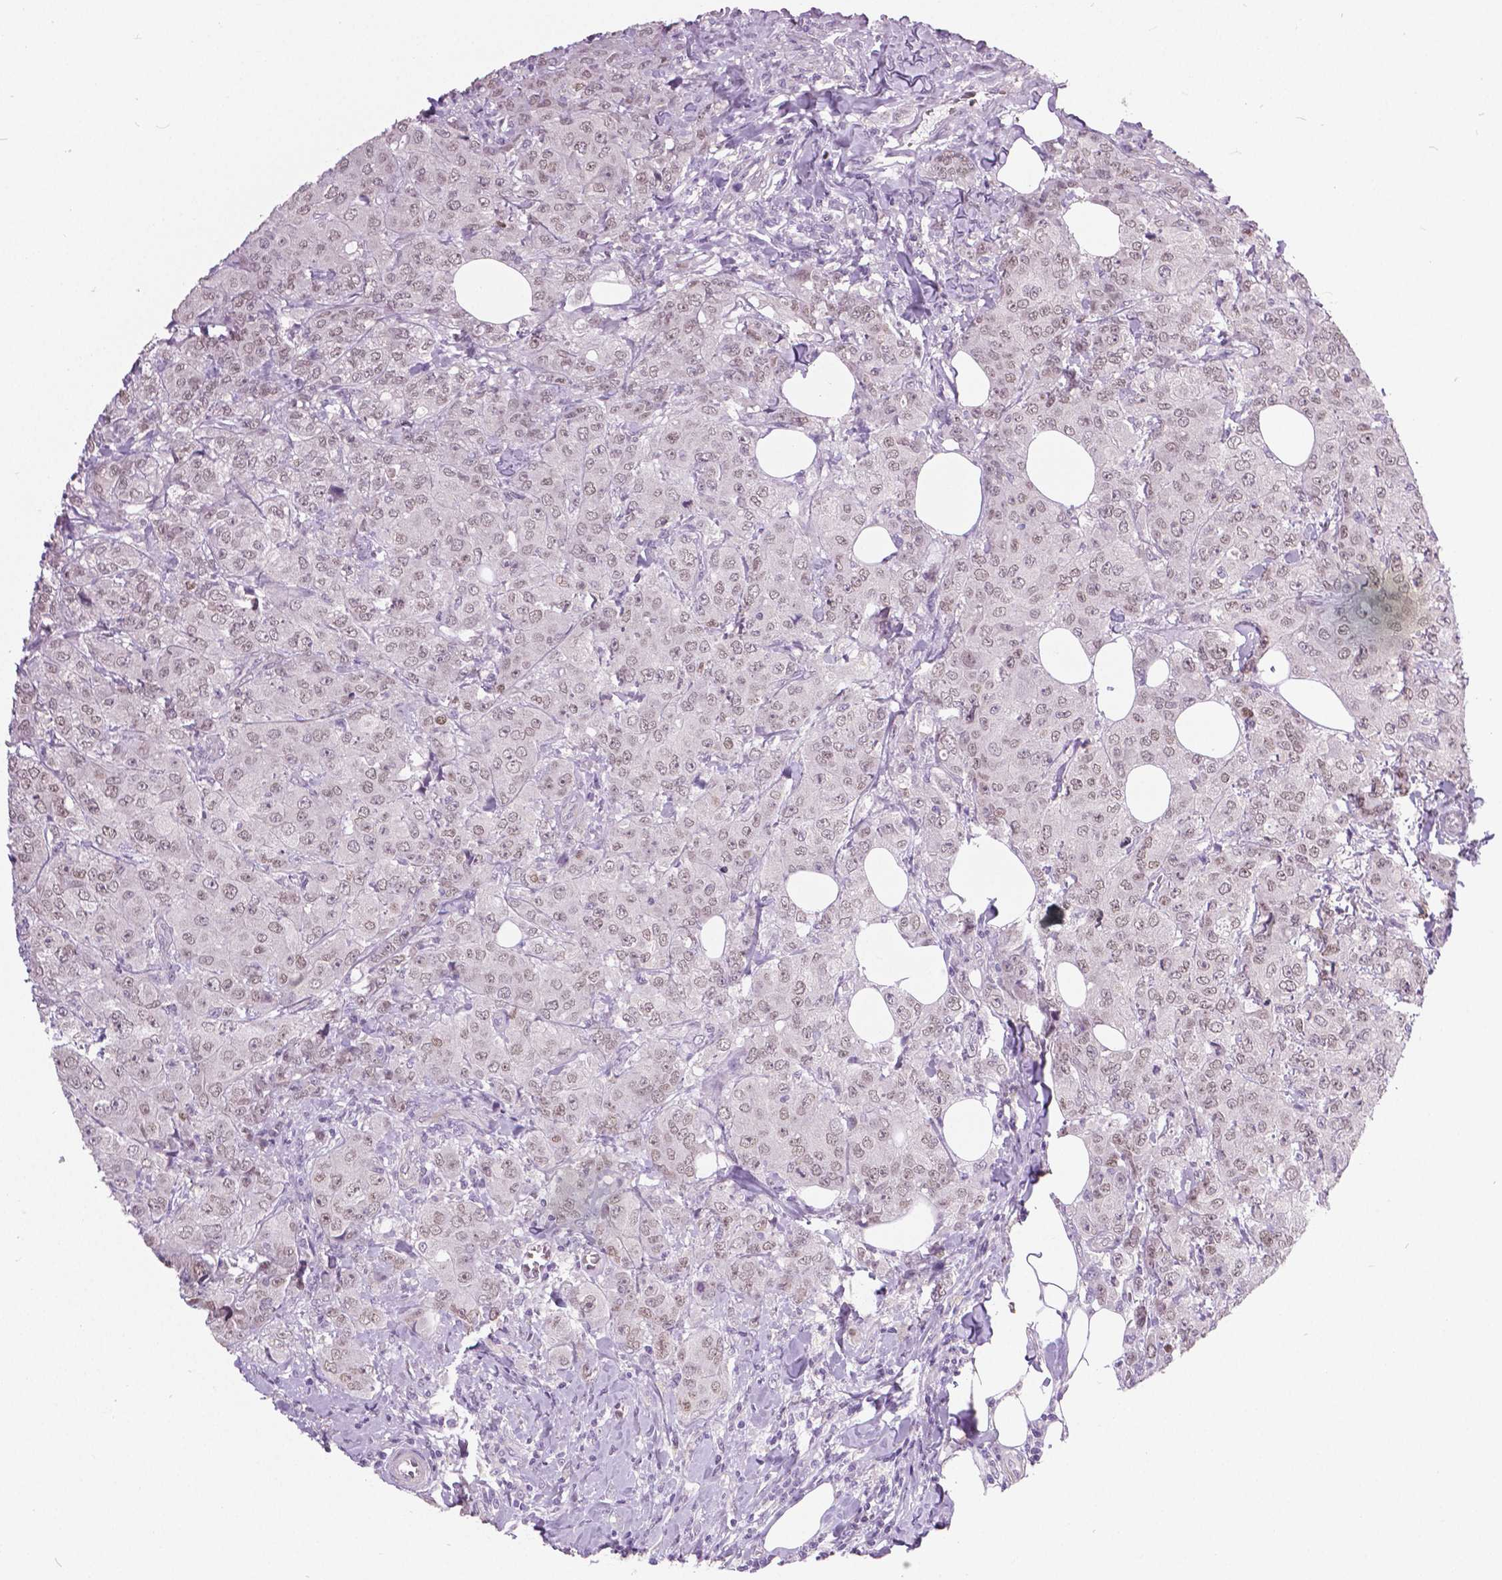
{"staining": {"intensity": "weak", "quantity": ">75%", "location": "nuclear"}, "tissue": "breast cancer", "cell_type": "Tumor cells", "image_type": "cancer", "snomed": [{"axis": "morphology", "description": "Normal tissue, NOS"}, {"axis": "morphology", "description": "Duct carcinoma"}, {"axis": "topography", "description": "Breast"}], "caption": "About >75% of tumor cells in breast cancer (invasive ductal carcinoma) display weak nuclear protein expression as visualized by brown immunohistochemical staining.", "gene": "FOXA1", "patient": {"sex": "female", "age": 43}}